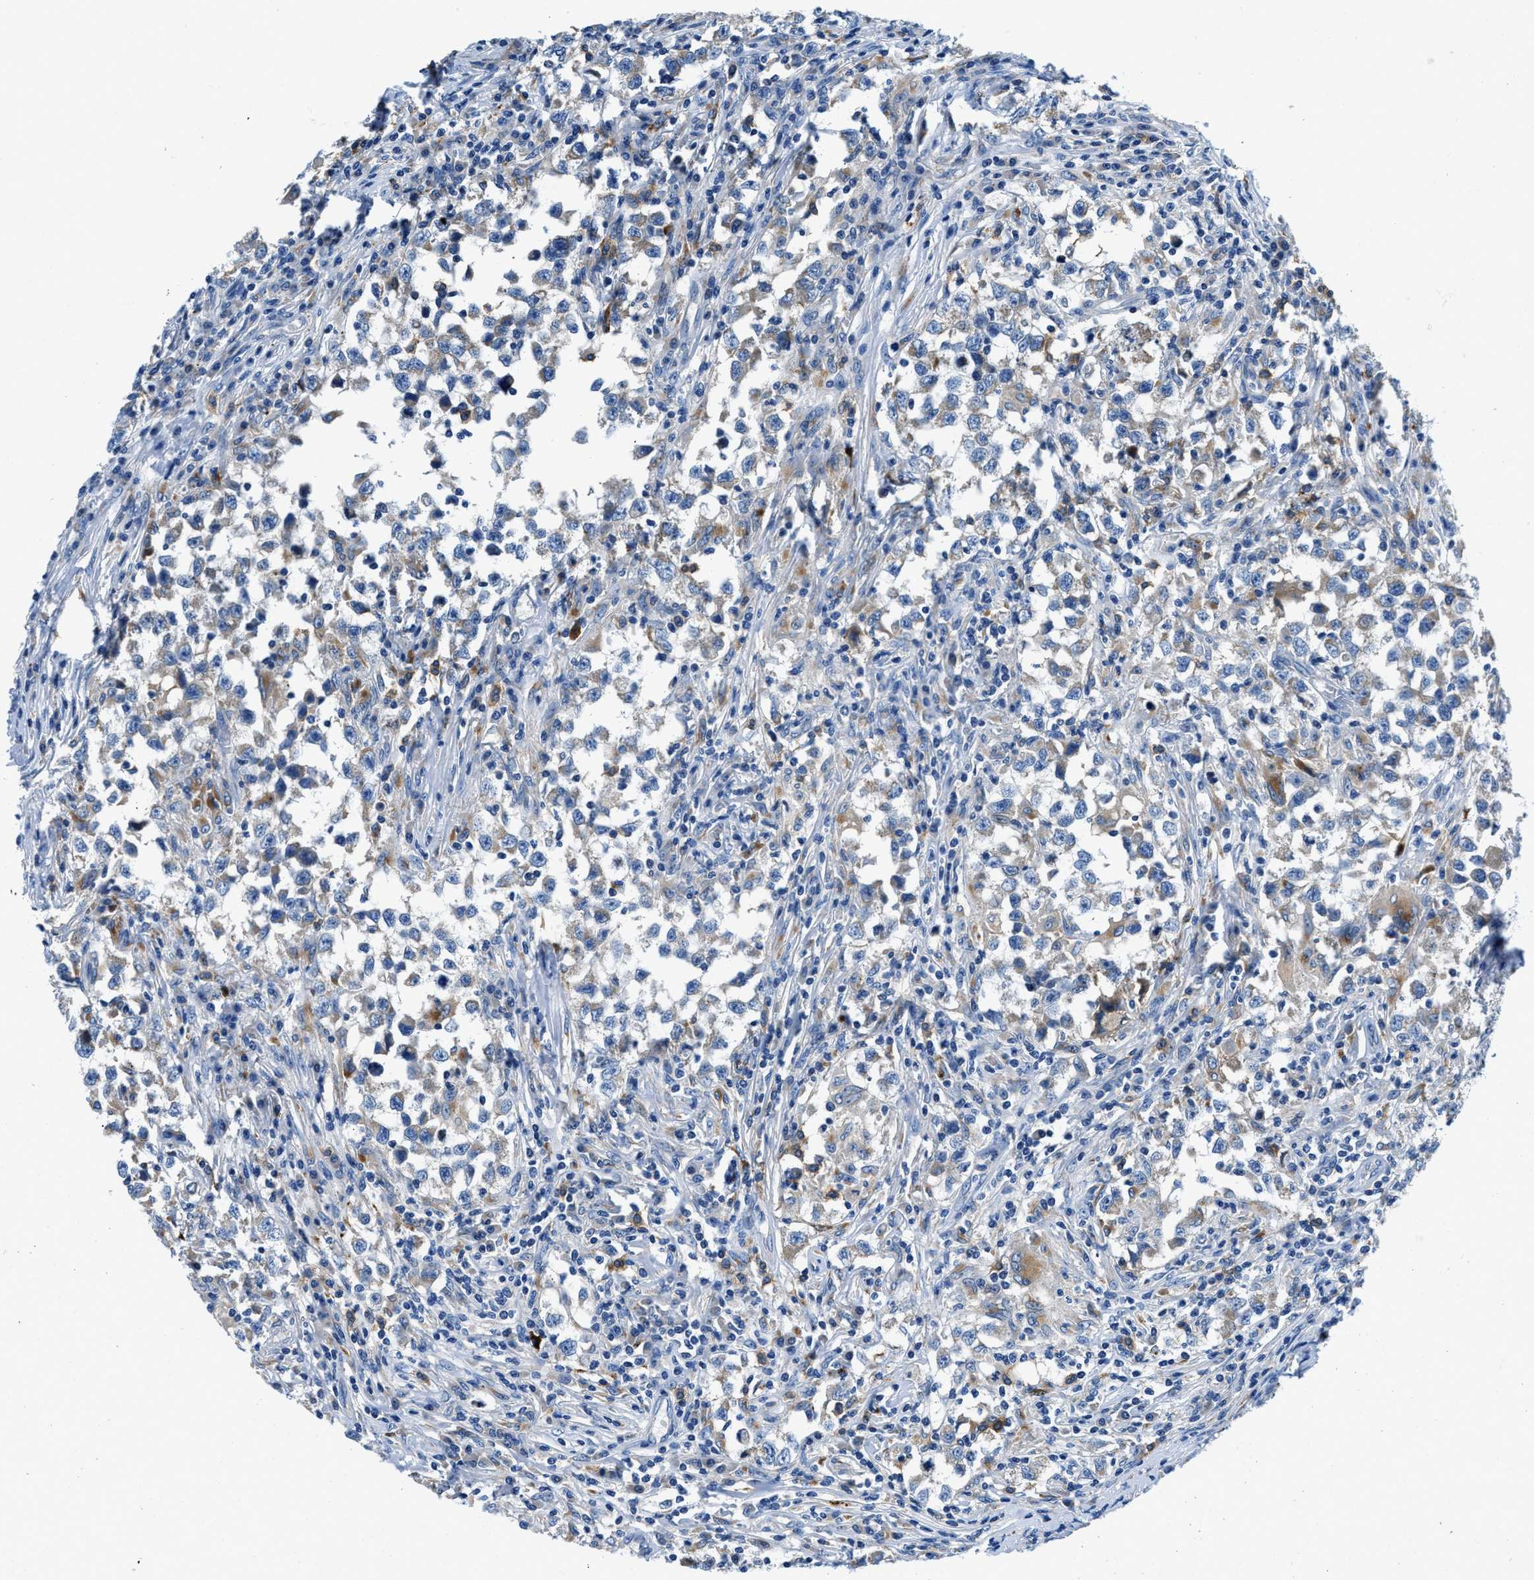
{"staining": {"intensity": "weak", "quantity": "25%-75%", "location": "cytoplasmic/membranous"}, "tissue": "testis cancer", "cell_type": "Tumor cells", "image_type": "cancer", "snomed": [{"axis": "morphology", "description": "Carcinoma, Embryonal, NOS"}, {"axis": "topography", "description": "Testis"}], "caption": "Immunohistochemistry (IHC) micrograph of neoplastic tissue: human testis cancer (embryonal carcinoma) stained using immunohistochemistry (IHC) displays low levels of weak protein expression localized specifically in the cytoplasmic/membranous of tumor cells, appearing as a cytoplasmic/membranous brown color.", "gene": "ADGRE3", "patient": {"sex": "male", "age": 21}}